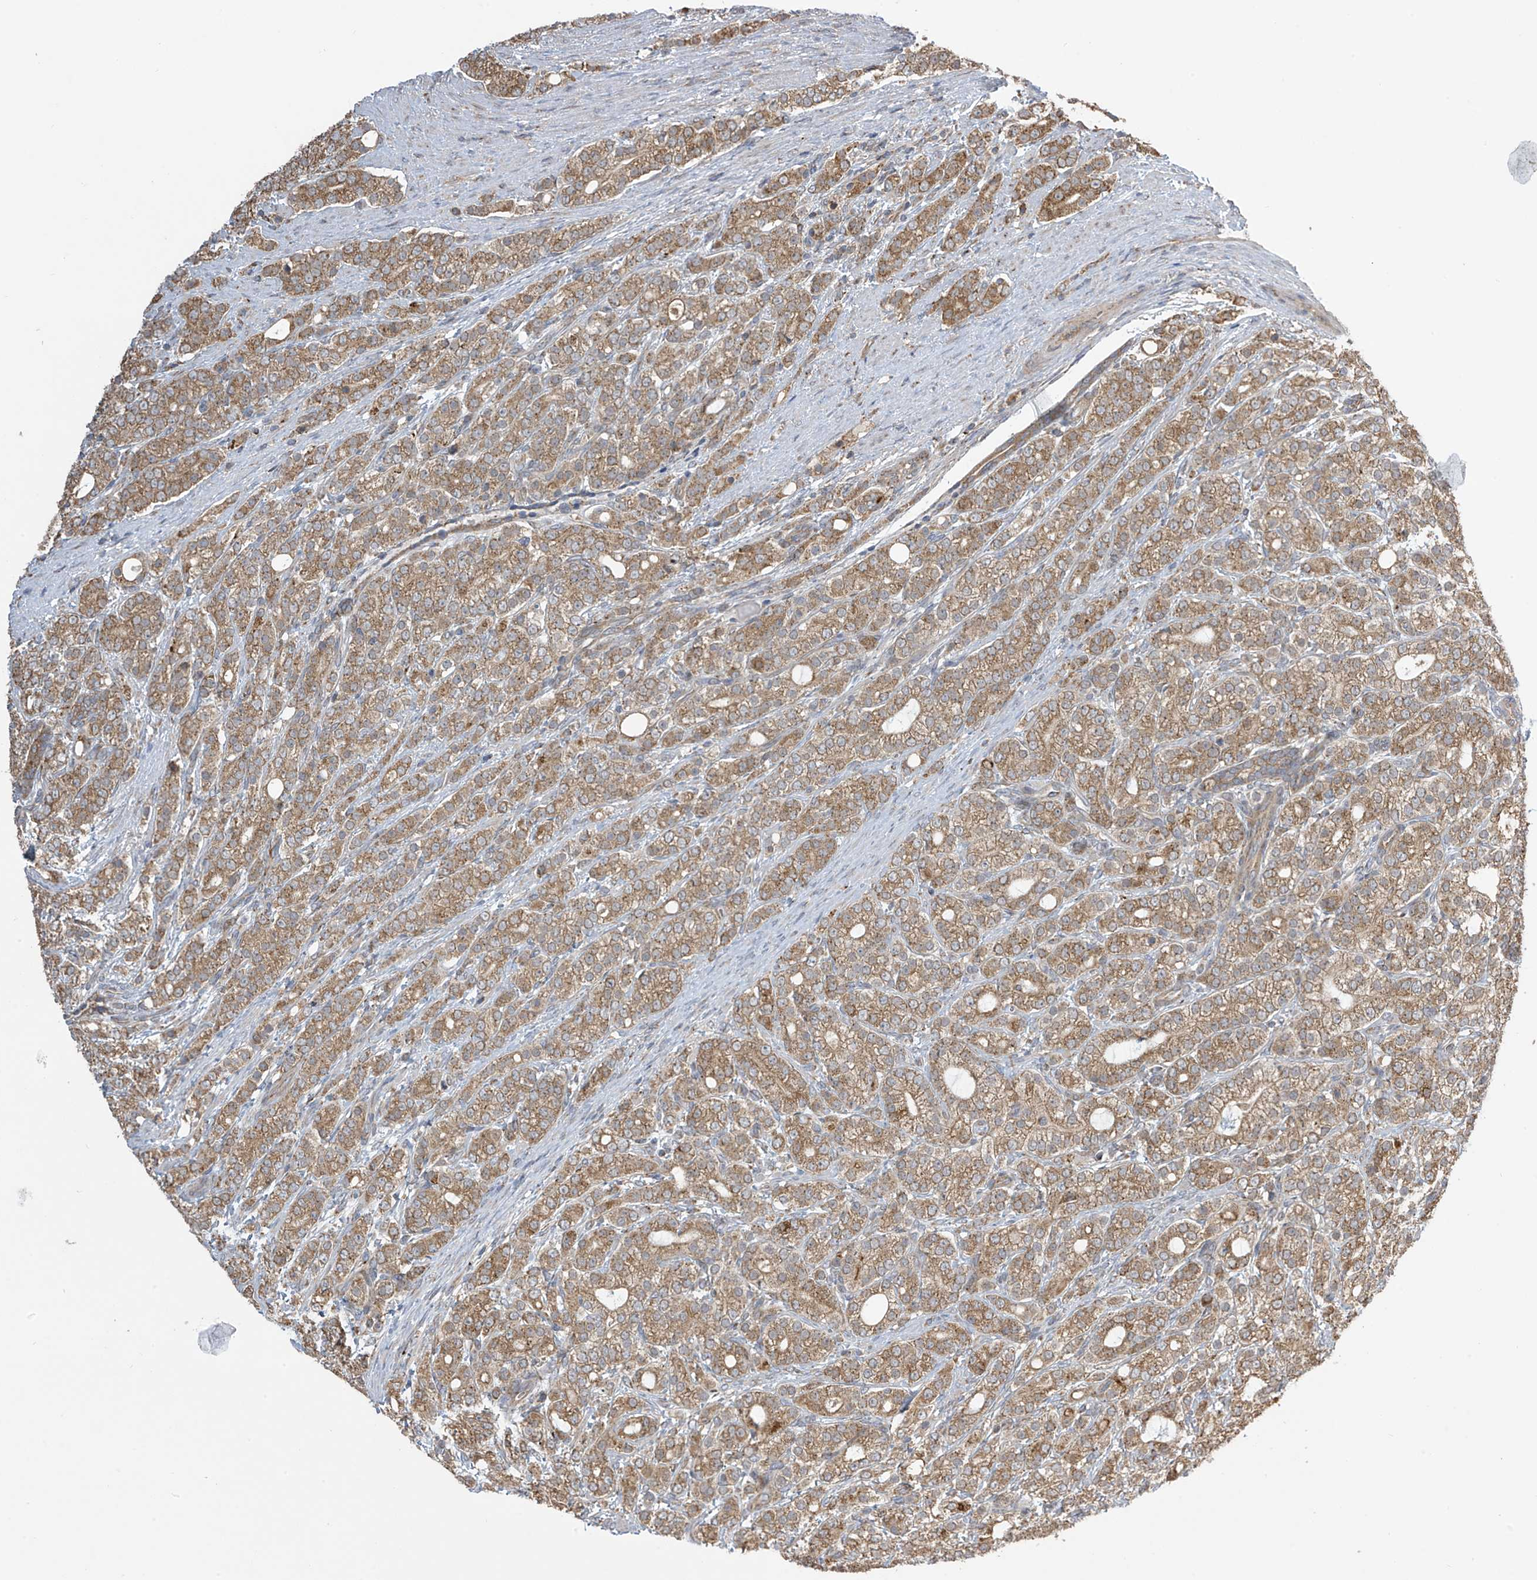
{"staining": {"intensity": "moderate", "quantity": ">75%", "location": "cytoplasmic/membranous"}, "tissue": "prostate cancer", "cell_type": "Tumor cells", "image_type": "cancer", "snomed": [{"axis": "morphology", "description": "Adenocarcinoma, High grade"}, {"axis": "topography", "description": "Prostate"}], "caption": "About >75% of tumor cells in prostate adenocarcinoma (high-grade) exhibit moderate cytoplasmic/membranous protein positivity as visualized by brown immunohistochemical staining.", "gene": "PNPT1", "patient": {"sex": "male", "age": 57}}